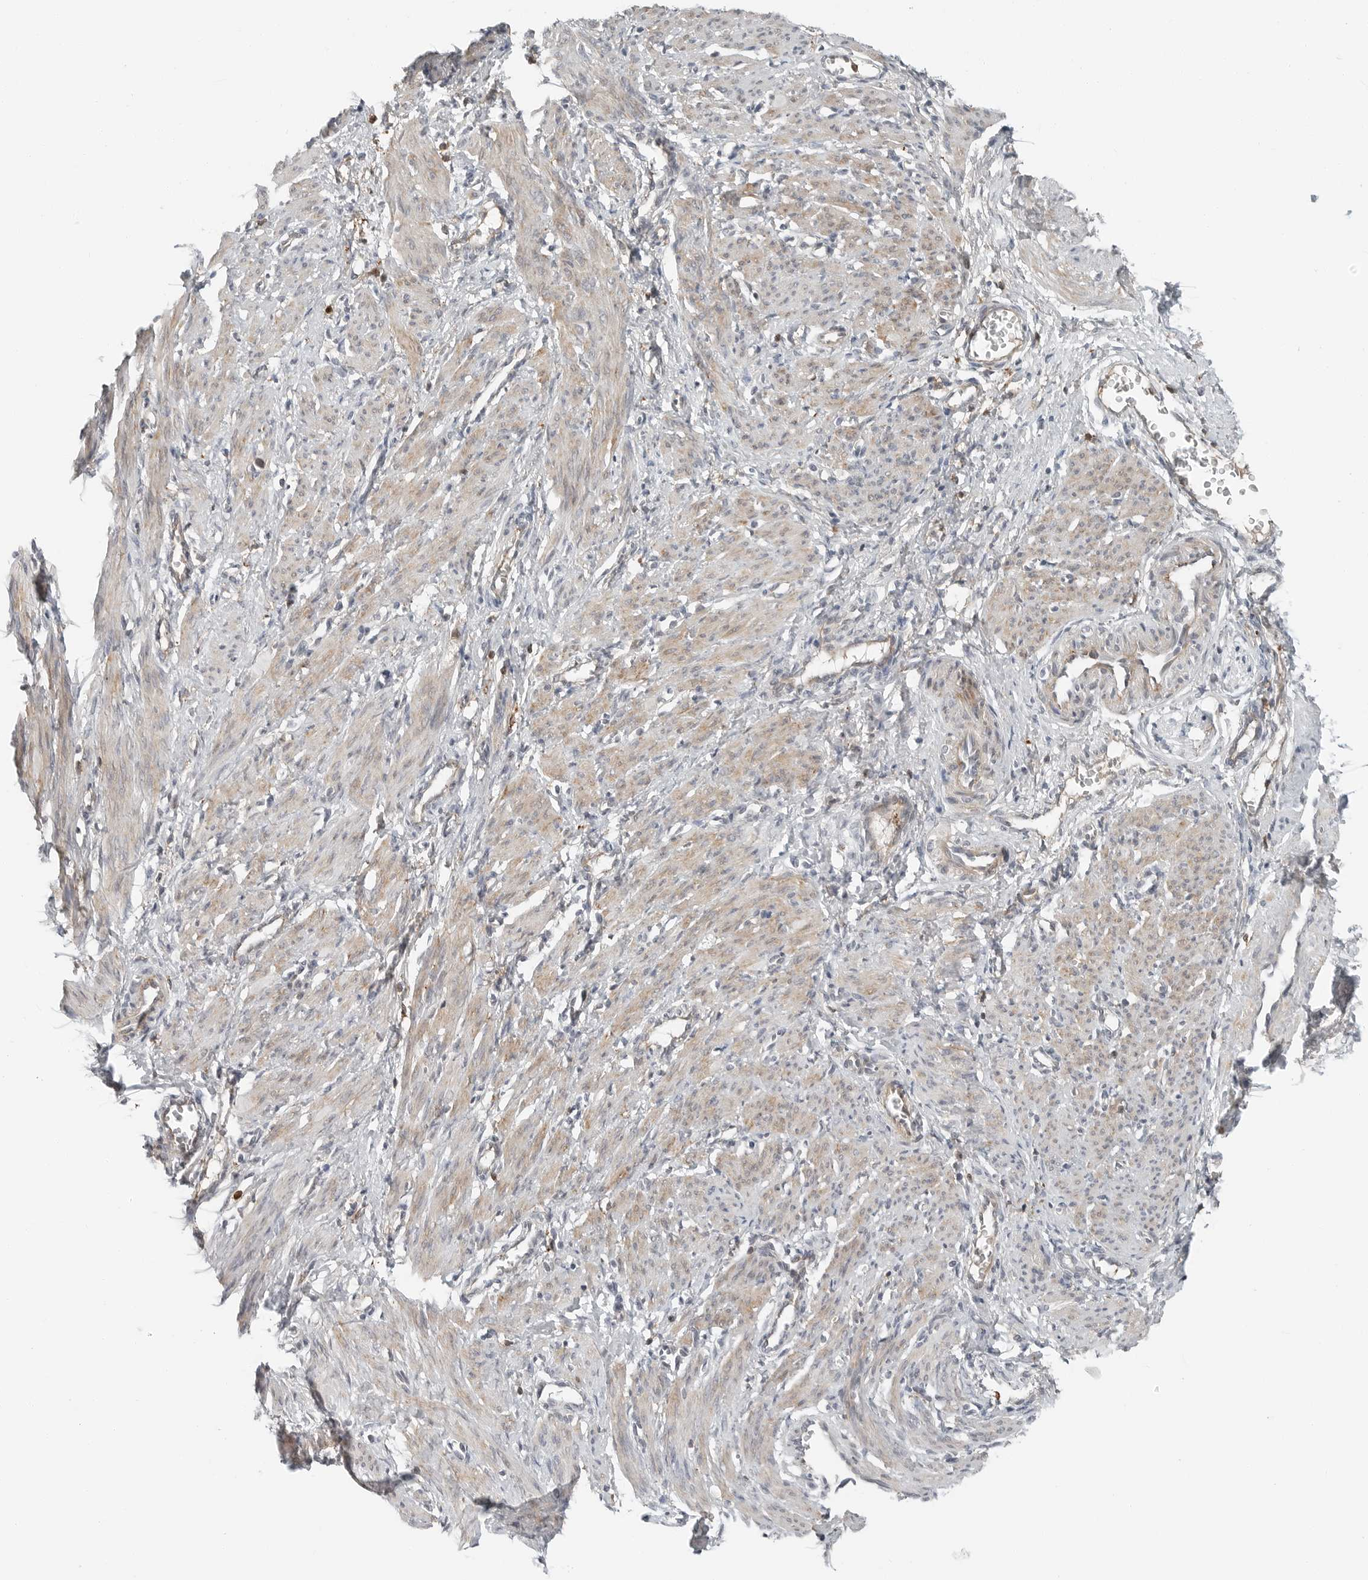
{"staining": {"intensity": "weak", "quantity": ">75%", "location": "cytoplasmic/membranous"}, "tissue": "smooth muscle", "cell_type": "Smooth muscle cells", "image_type": "normal", "snomed": [{"axis": "morphology", "description": "Normal tissue, NOS"}, {"axis": "topography", "description": "Endometrium"}], "caption": "High-power microscopy captured an immunohistochemistry (IHC) image of benign smooth muscle, revealing weak cytoplasmic/membranous expression in approximately >75% of smooth muscle cells.", "gene": "LEFTY2", "patient": {"sex": "female", "age": 33}}